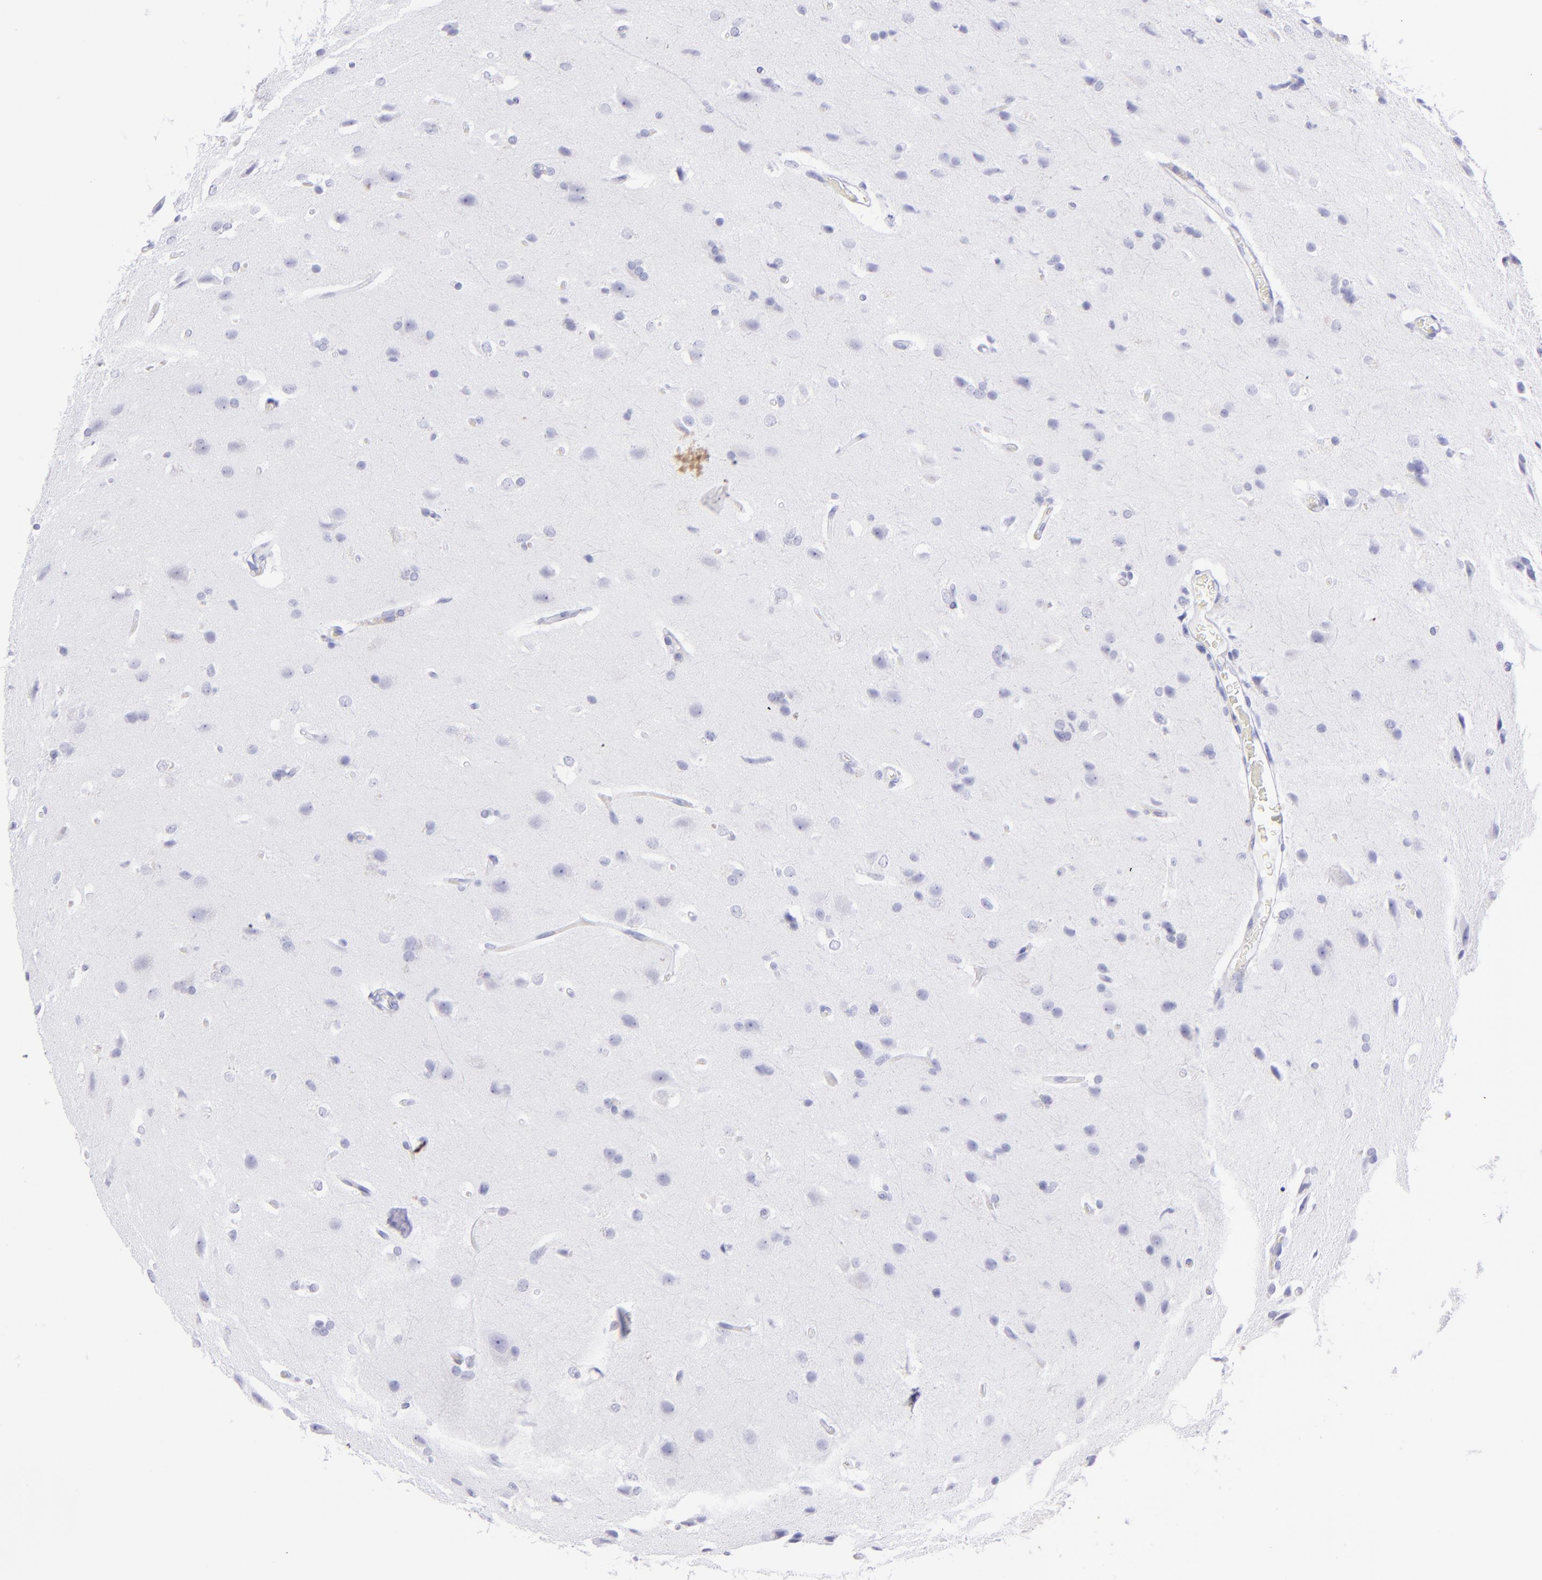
{"staining": {"intensity": "negative", "quantity": "none", "location": "none"}, "tissue": "glioma", "cell_type": "Tumor cells", "image_type": "cancer", "snomed": [{"axis": "morphology", "description": "Glioma, malignant, High grade"}, {"axis": "topography", "description": "Brain"}], "caption": "A micrograph of high-grade glioma (malignant) stained for a protein demonstrates no brown staining in tumor cells.", "gene": "CD72", "patient": {"sex": "male", "age": 68}}